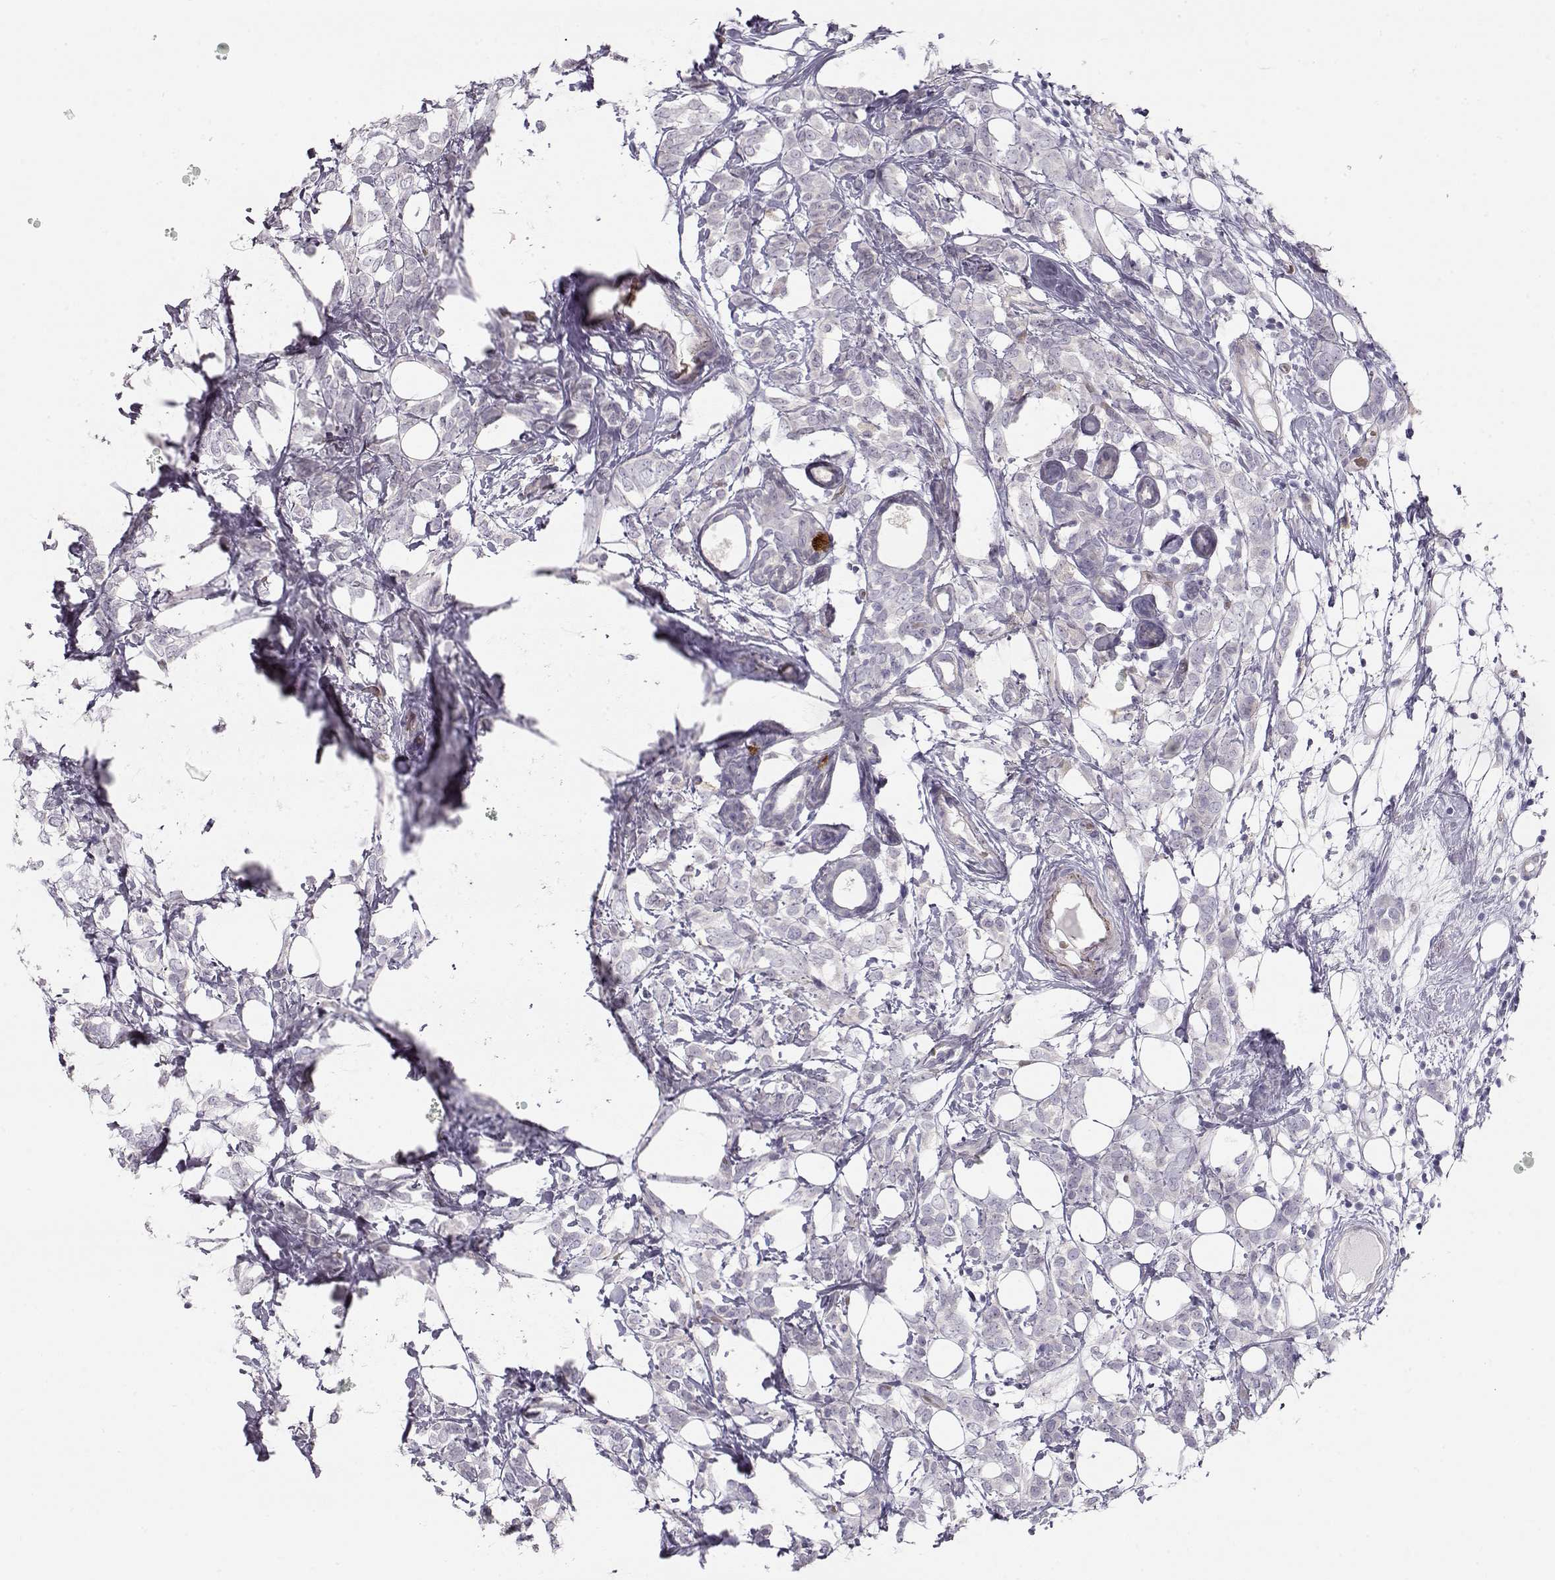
{"staining": {"intensity": "negative", "quantity": "none", "location": "none"}, "tissue": "breast cancer", "cell_type": "Tumor cells", "image_type": "cancer", "snomed": [{"axis": "morphology", "description": "Lobular carcinoma"}, {"axis": "topography", "description": "Breast"}], "caption": "This is an immunohistochemistry micrograph of breast cancer. There is no staining in tumor cells.", "gene": "TTC26", "patient": {"sex": "female", "age": 49}}